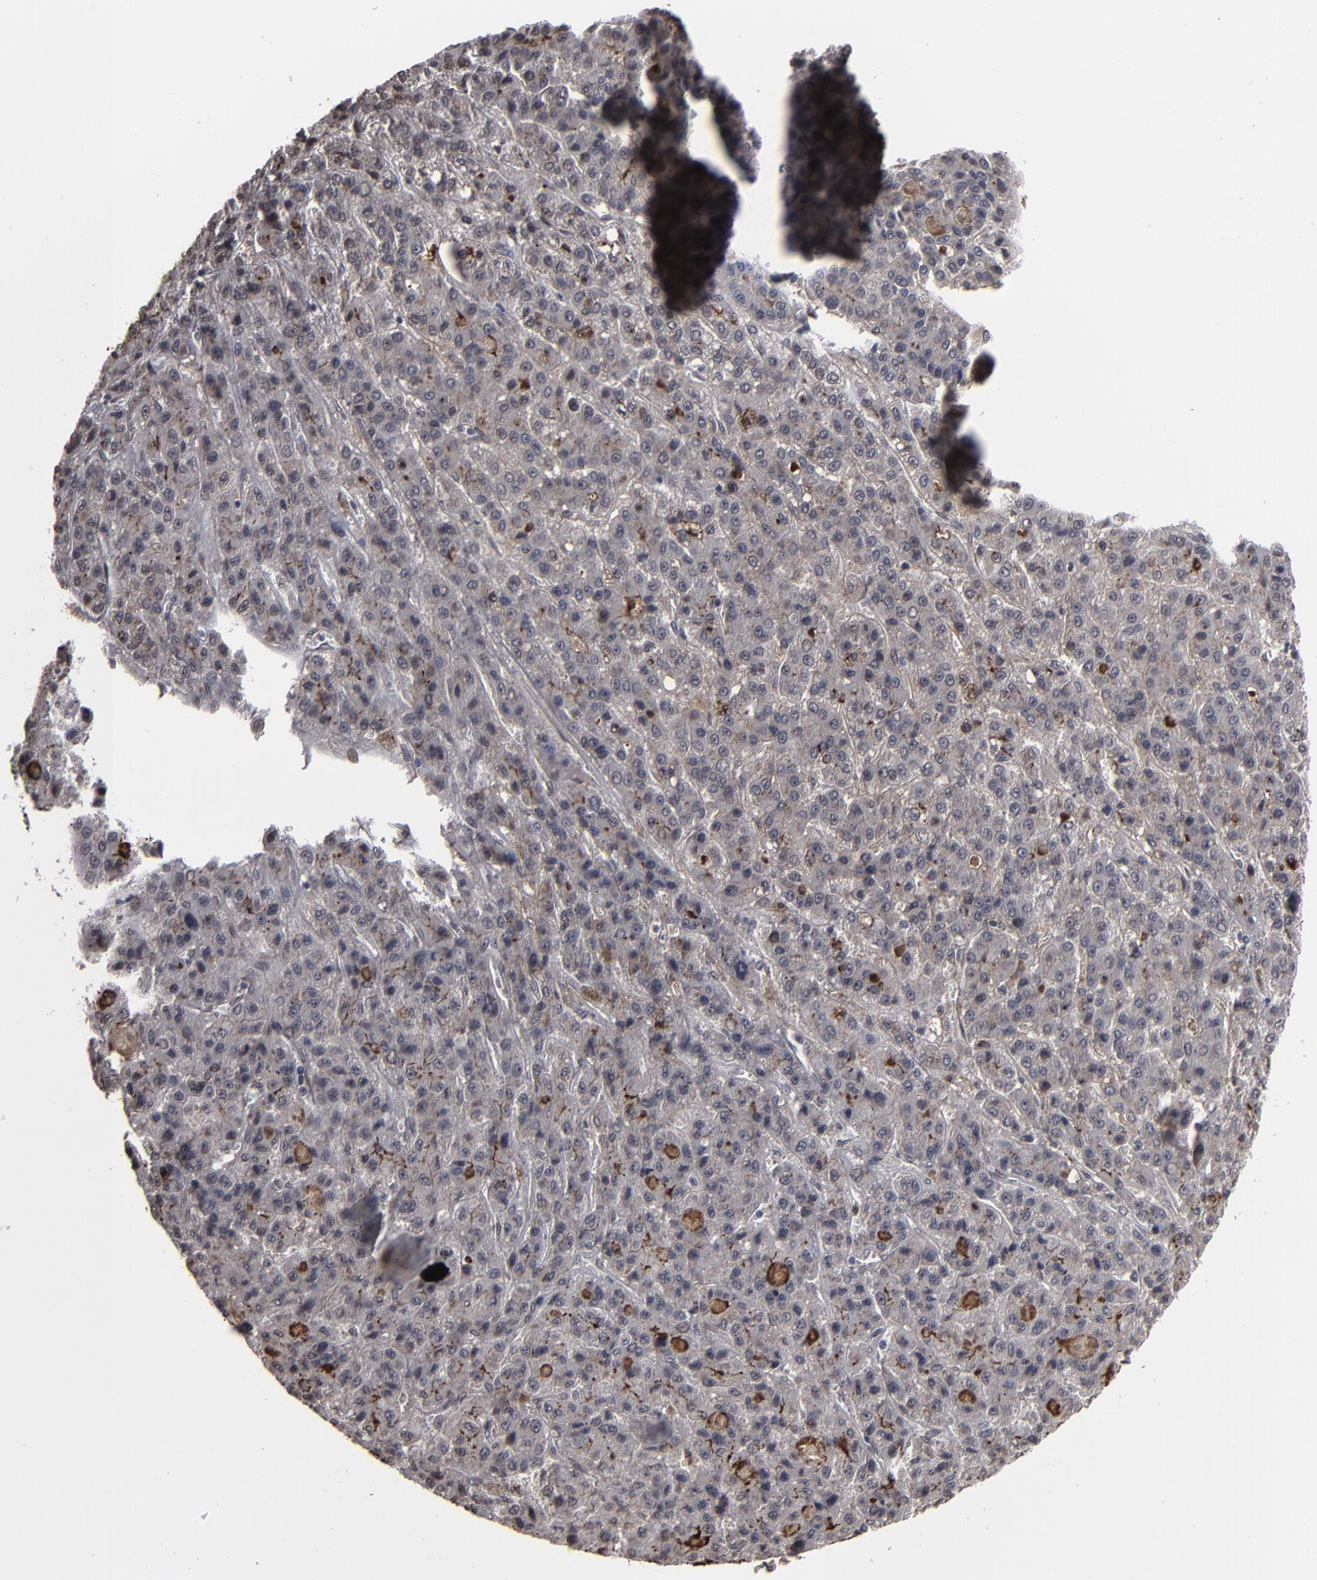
{"staining": {"intensity": "moderate", "quantity": "<25%", "location": "cytoplasmic/membranous,nuclear"}, "tissue": "liver cancer", "cell_type": "Tumor cells", "image_type": "cancer", "snomed": [{"axis": "morphology", "description": "Carcinoma, Hepatocellular, NOS"}, {"axis": "topography", "description": "Liver"}], "caption": "The immunohistochemical stain highlights moderate cytoplasmic/membranous and nuclear positivity in tumor cells of liver cancer (hepatocellular carcinoma) tissue.", "gene": "BAZ1A", "patient": {"sex": "male", "age": 70}}